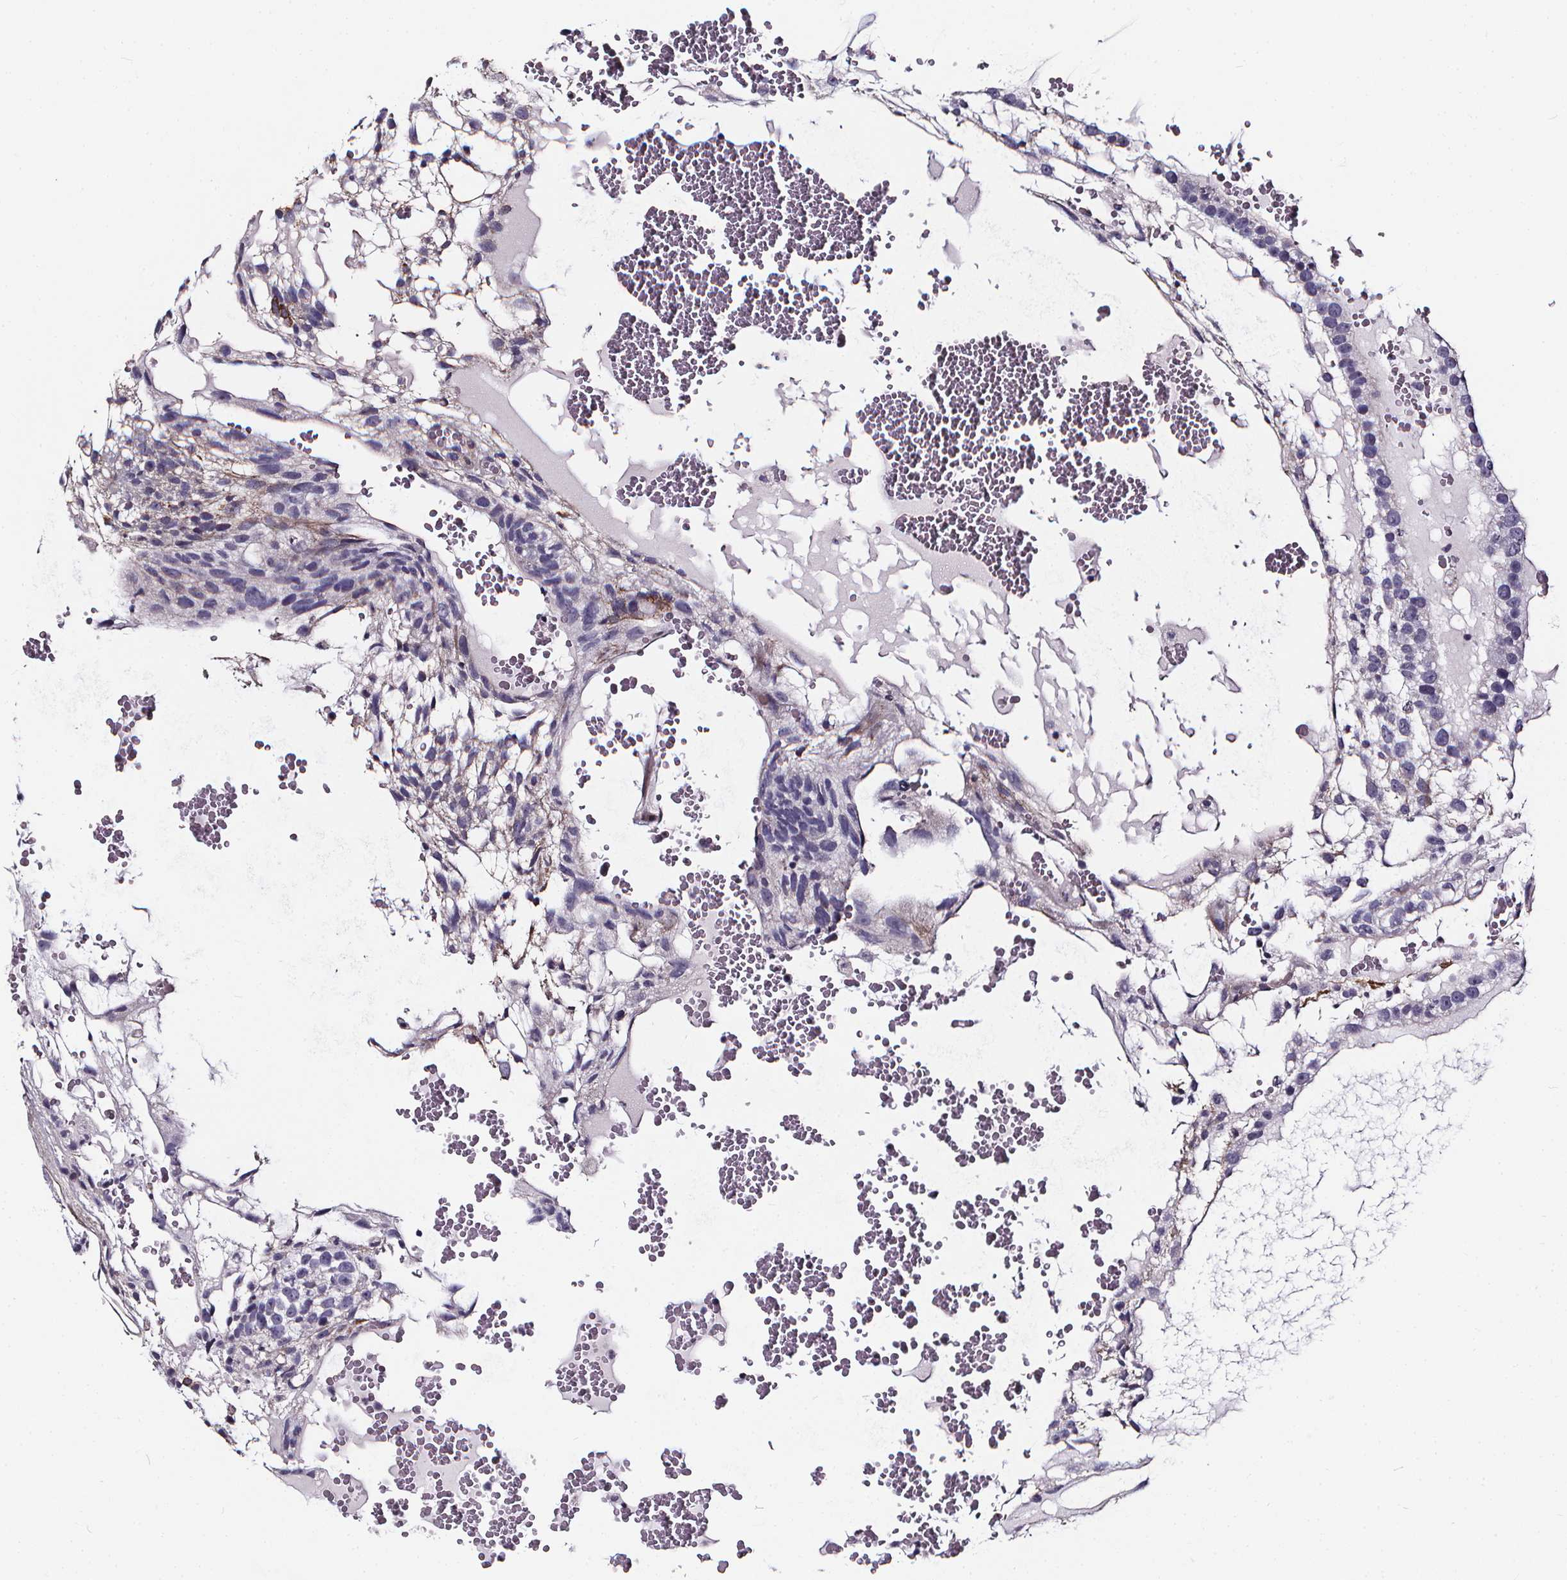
{"staining": {"intensity": "negative", "quantity": "none", "location": "none"}, "tissue": "testis cancer", "cell_type": "Tumor cells", "image_type": "cancer", "snomed": [{"axis": "morphology", "description": "Normal tissue, NOS"}, {"axis": "morphology", "description": "Carcinoma, Embryonal, NOS"}, {"axis": "topography", "description": "Testis"}], "caption": "The micrograph reveals no staining of tumor cells in testis embryonal carcinoma.", "gene": "AEBP1", "patient": {"sex": "male", "age": 32}}